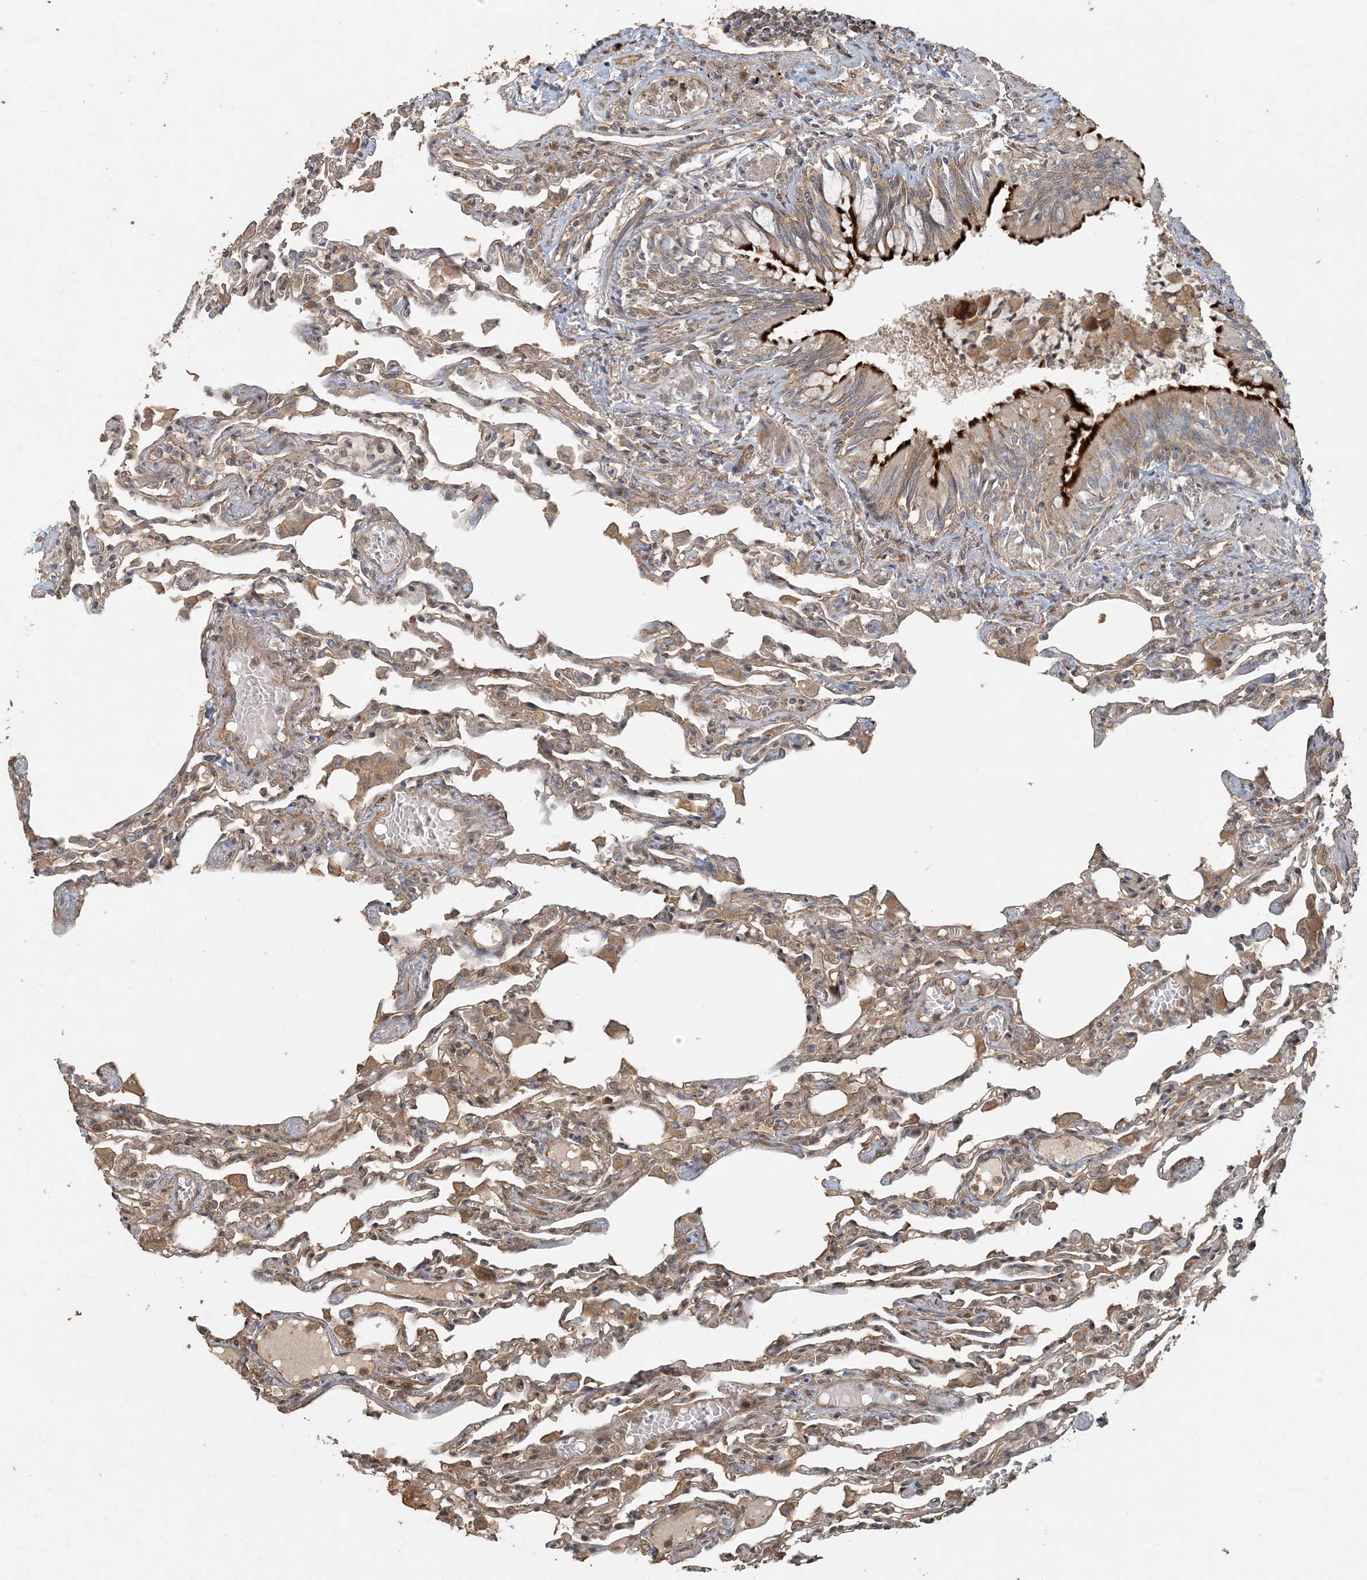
{"staining": {"intensity": "moderate", "quantity": "25%-75%", "location": "cytoplasmic/membranous"}, "tissue": "lung", "cell_type": "Alveolar cells", "image_type": "normal", "snomed": [{"axis": "morphology", "description": "Normal tissue, NOS"}, {"axis": "topography", "description": "Bronchus"}, {"axis": "topography", "description": "Lung"}], "caption": "Protein staining of unremarkable lung shows moderate cytoplasmic/membranous staining in approximately 25%-75% of alveolar cells. The protein of interest is shown in brown color, while the nuclei are stained blue.", "gene": "AK9", "patient": {"sex": "female", "age": 49}}